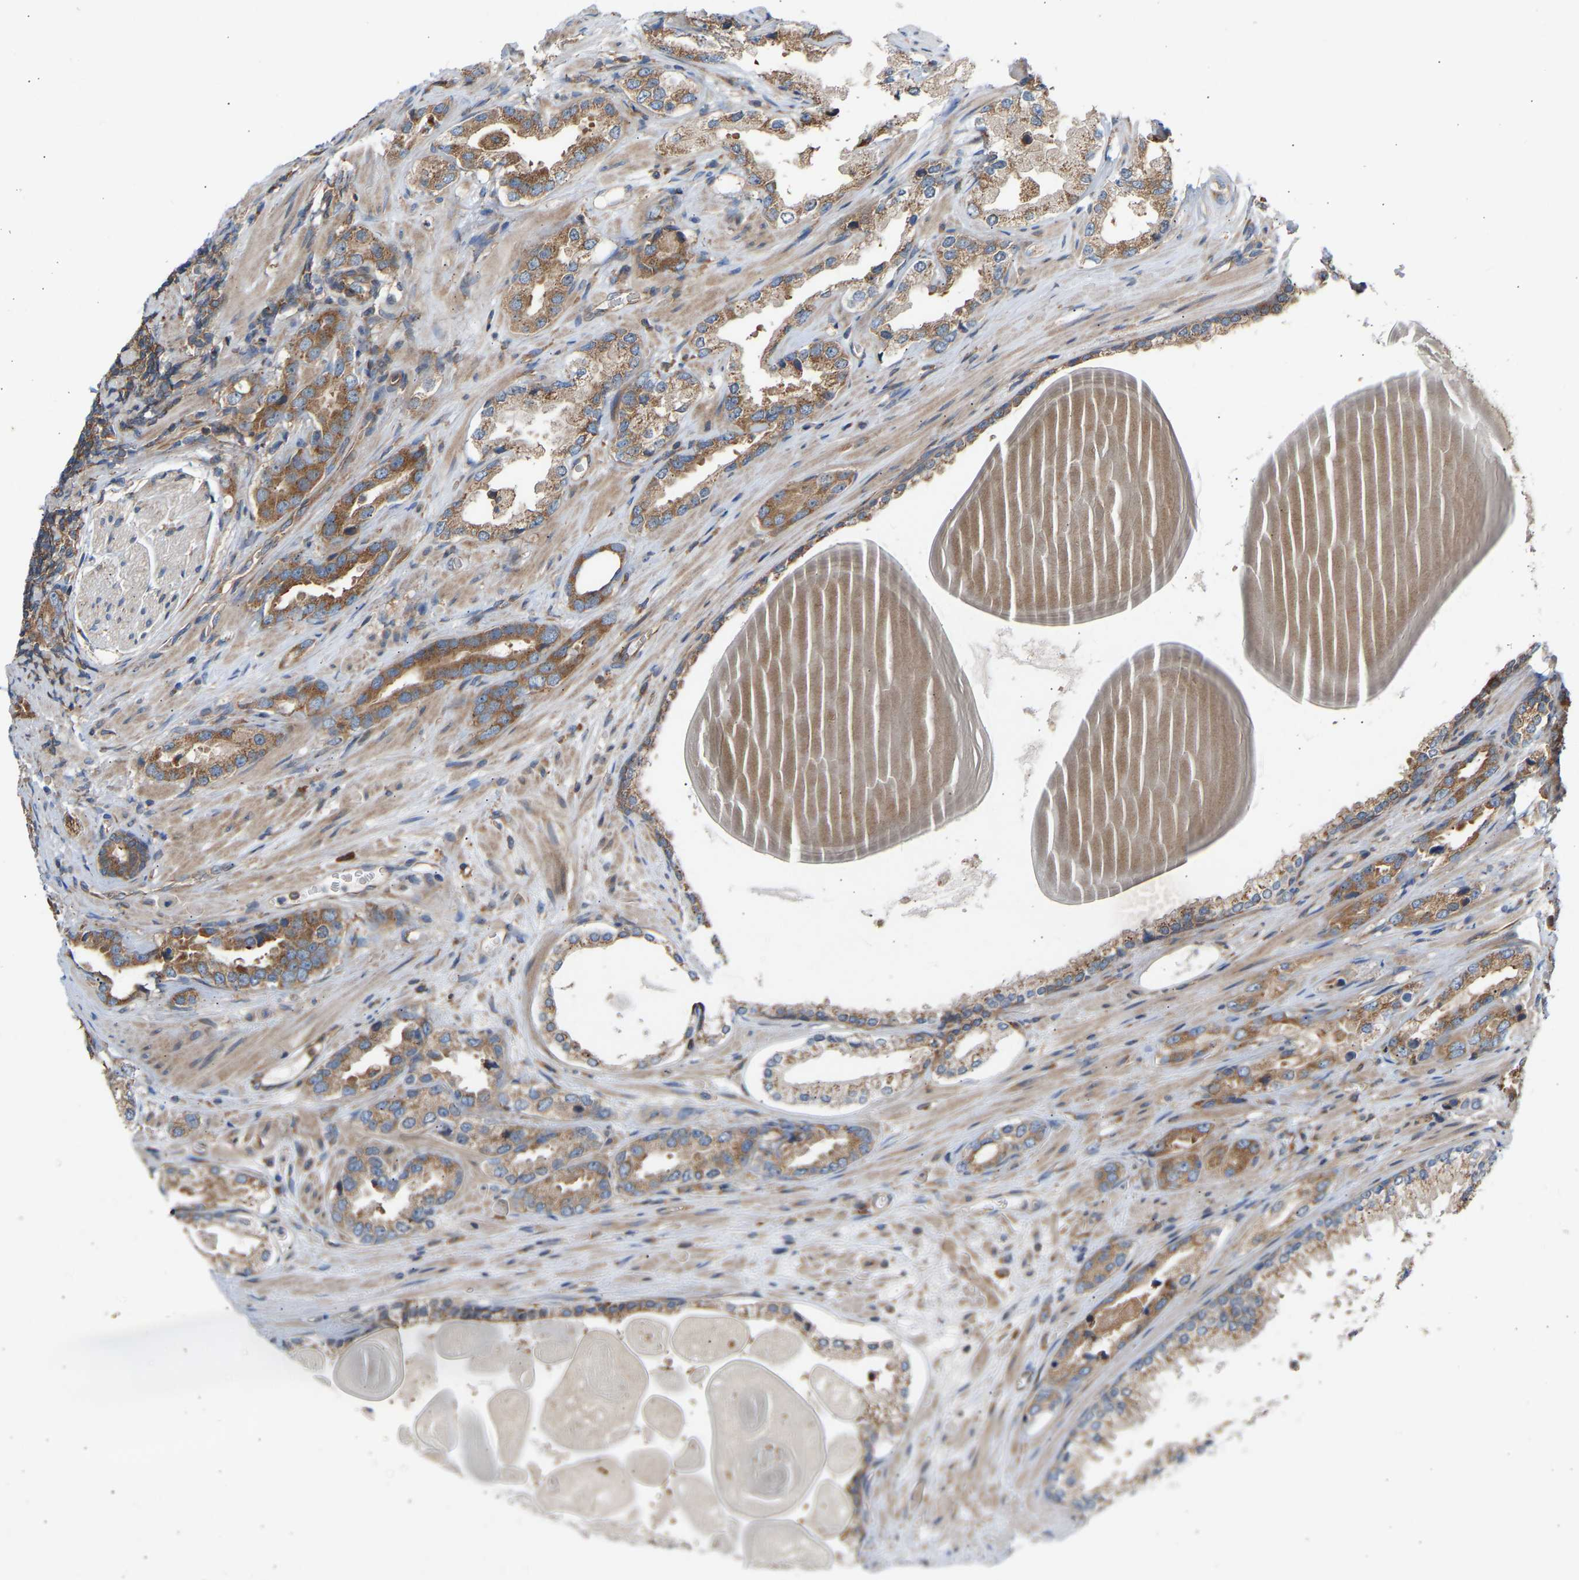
{"staining": {"intensity": "moderate", "quantity": ">75%", "location": "cytoplasmic/membranous"}, "tissue": "prostate cancer", "cell_type": "Tumor cells", "image_type": "cancer", "snomed": [{"axis": "morphology", "description": "Adenocarcinoma, High grade"}, {"axis": "topography", "description": "Prostate"}], "caption": "High-power microscopy captured an immunohistochemistry (IHC) histopathology image of prostate cancer (high-grade adenocarcinoma), revealing moderate cytoplasmic/membranous expression in about >75% of tumor cells.", "gene": "GCN1", "patient": {"sex": "male", "age": 63}}